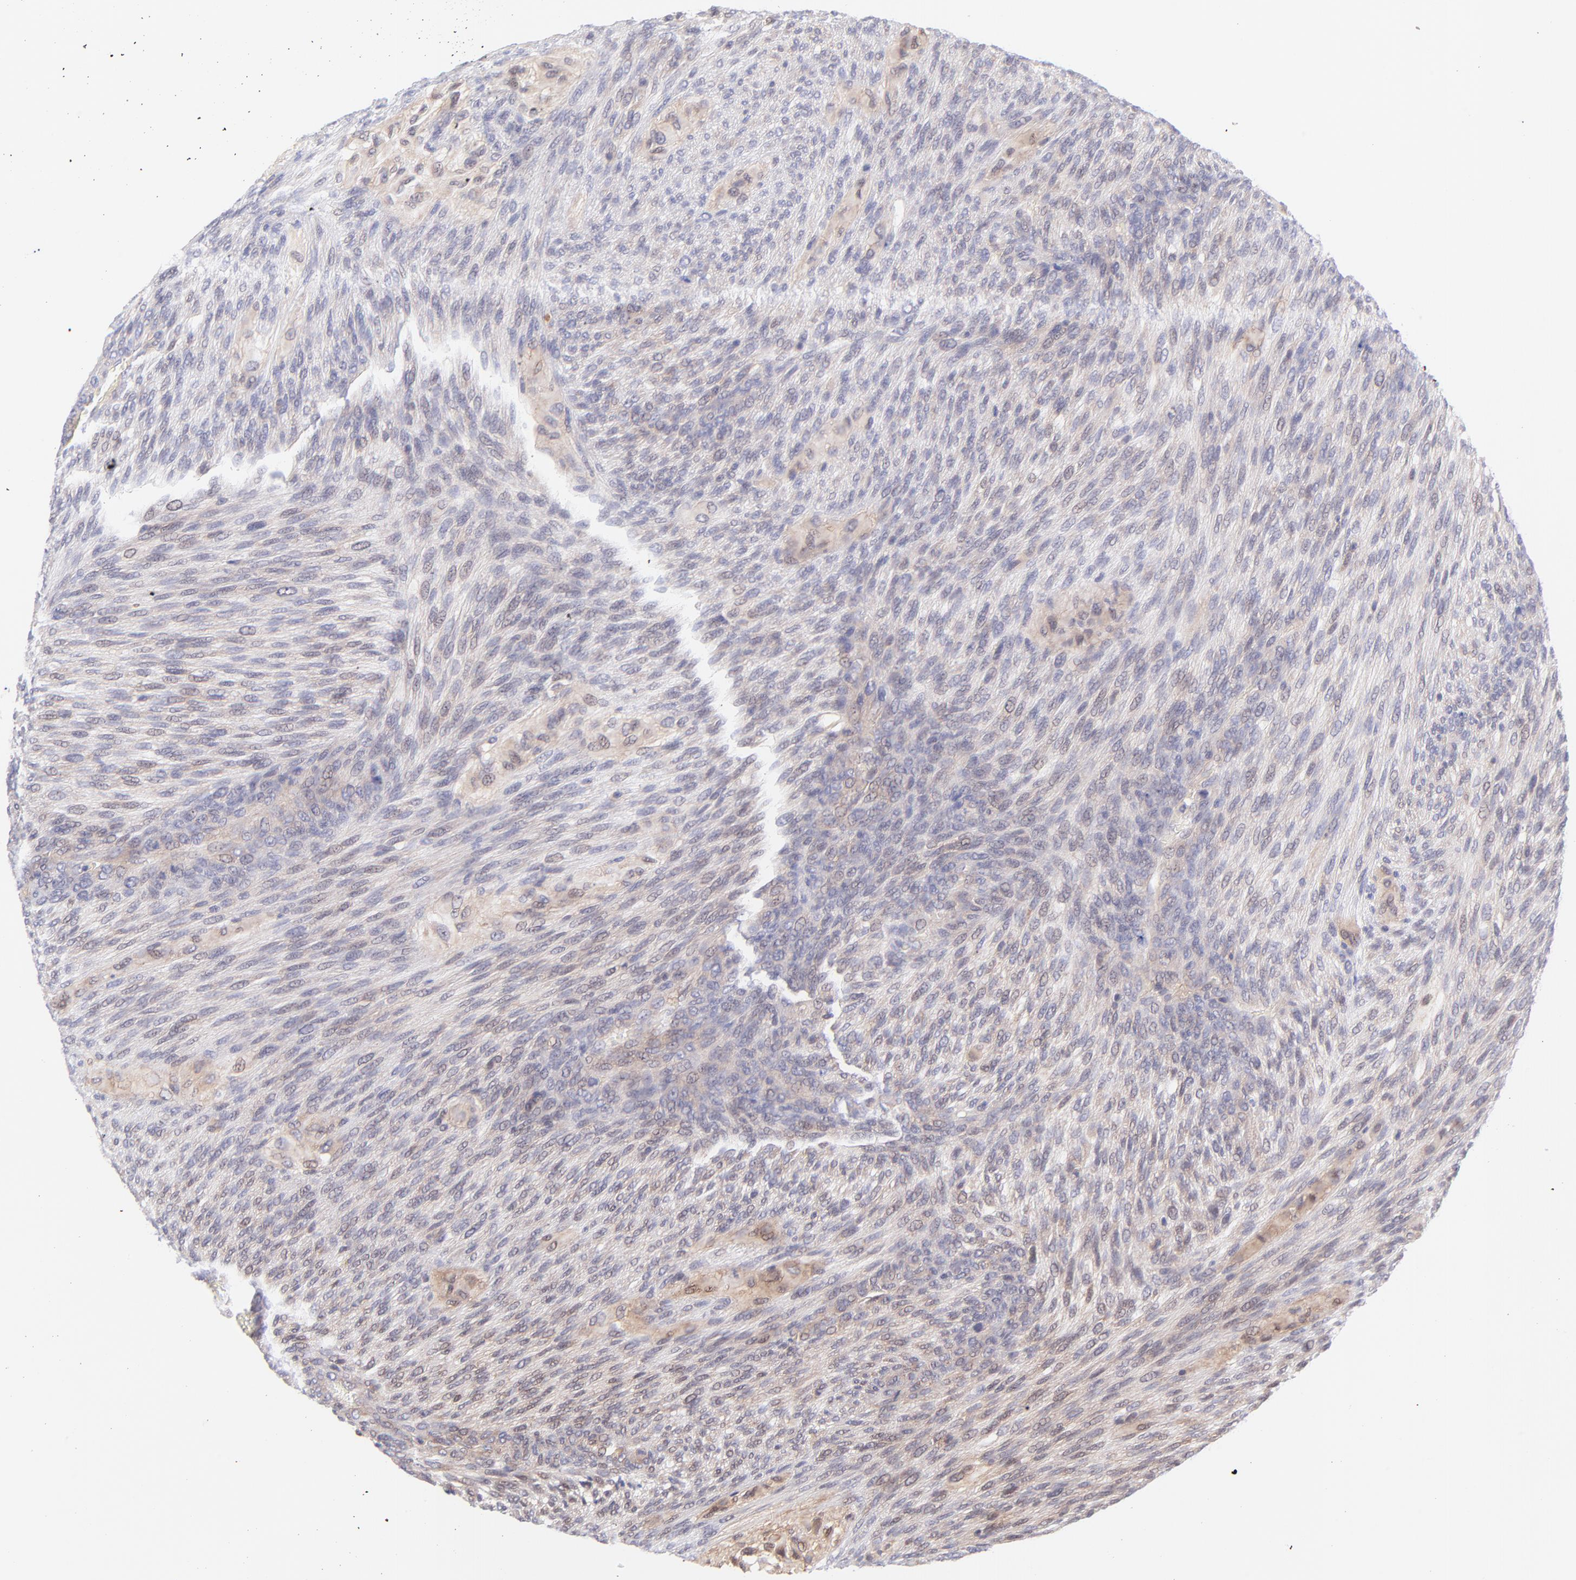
{"staining": {"intensity": "weak", "quantity": "<25%", "location": "cytoplasmic/membranous"}, "tissue": "glioma", "cell_type": "Tumor cells", "image_type": "cancer", "snomed": [{"axis": "morphology", "description": "Glioma, malignant, High grade"}, {"axis": "topography", "description": "Cerebral cortex"}], "caption": "High magnification brightfield microscopy of glioma stained with DAB (brown) and counterstained with hematoxylin (blue): tumor cells show no significant positivity. (DAB (3,3'-diaminobenzidine) IHC with hematoxylin counter stain).", "gene": "PBDC1", "patient": {"sex": "female", "age": 55}}